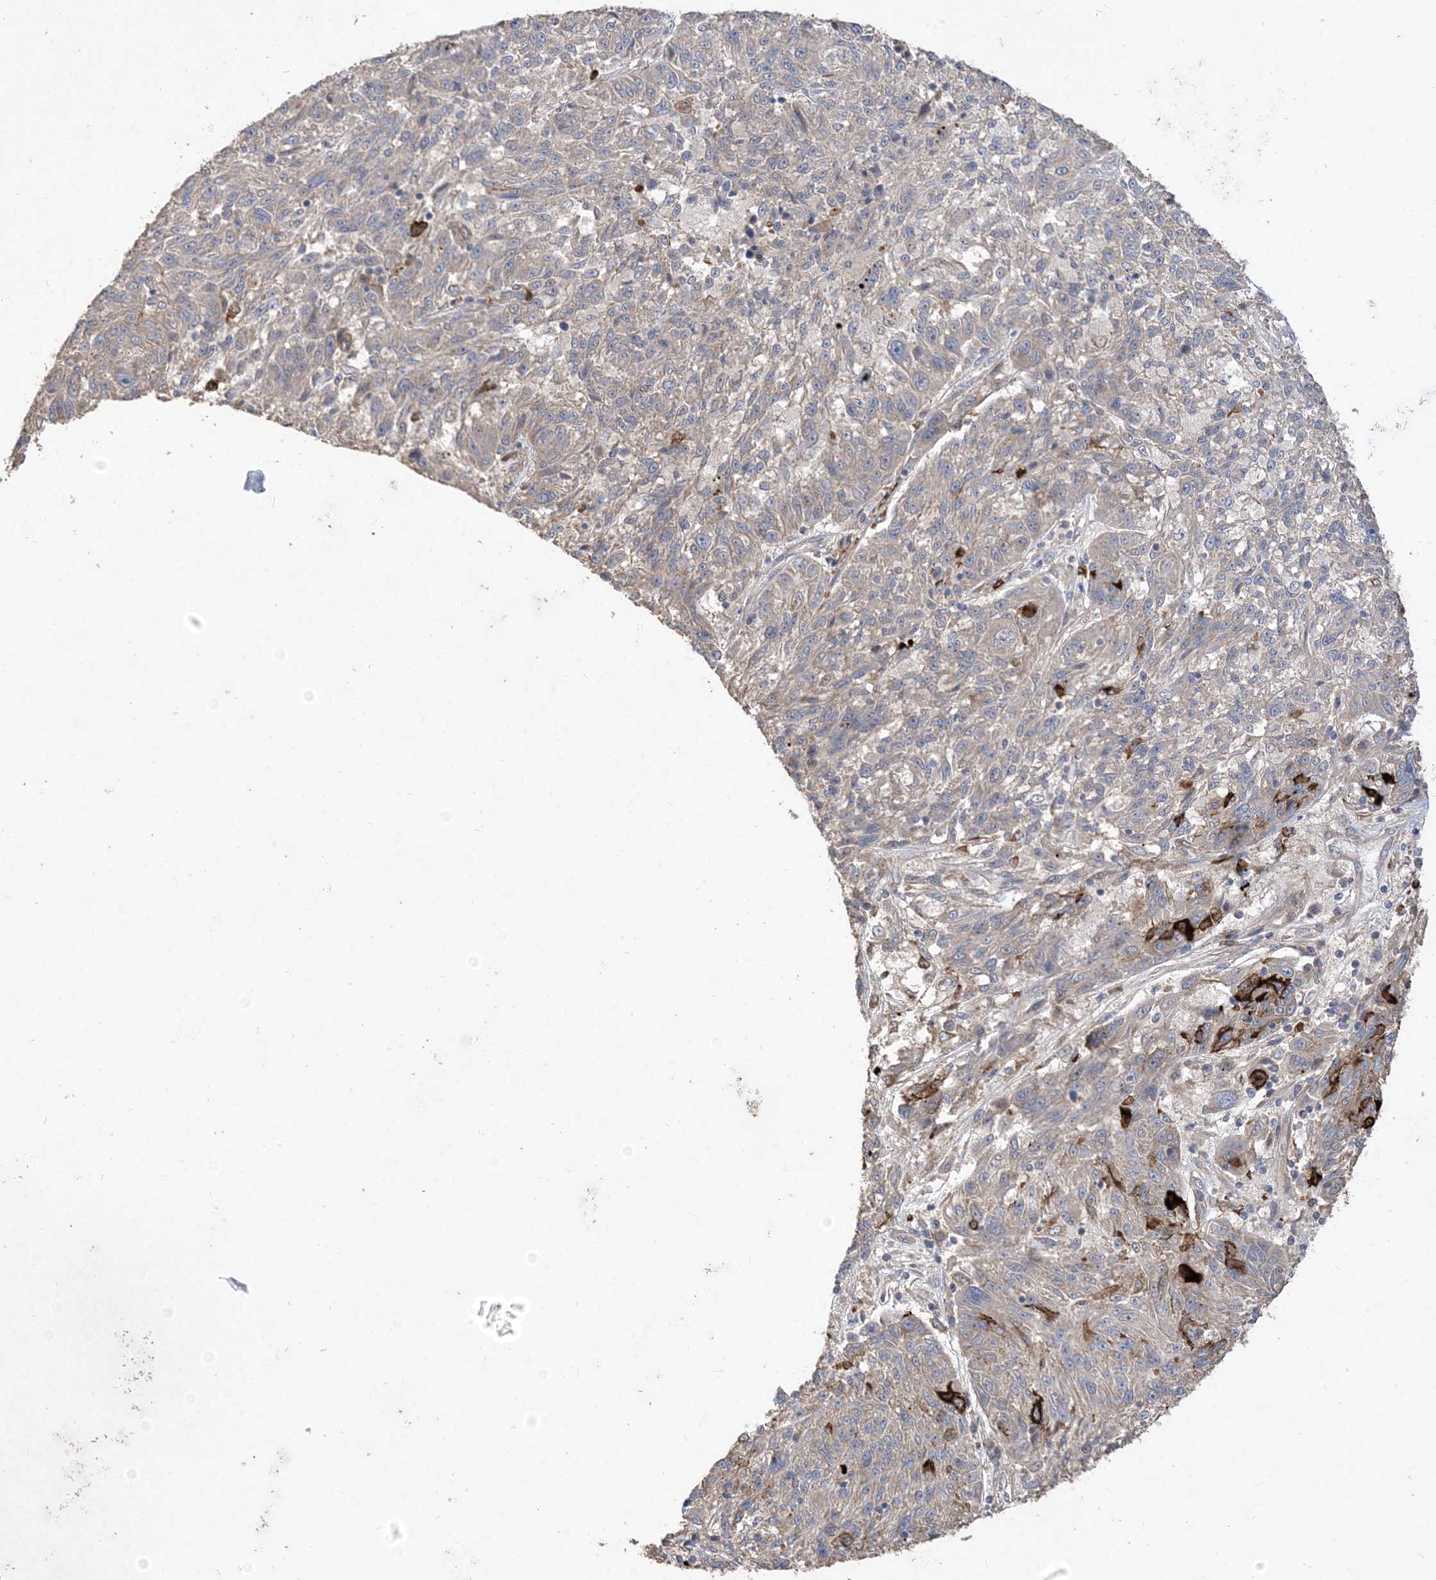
{"staining": {"intensity": "negative", "quantity": "none", "location": "none"}, "tissue": "melanoma", "cell_type": "Tumor cells", "image_type": "cancer", "snomed": [{"axis": "morphology", "description": "Malignant melanoma, NOS"}, {"axis": "topography", "description": "Skin"}], "caption": "Malignant melanoma was stained to show a protein in brown. There is no significant expression in tumor cells.", "gene": "MASP2", "patient": {"sex": "male", "age": 53}}